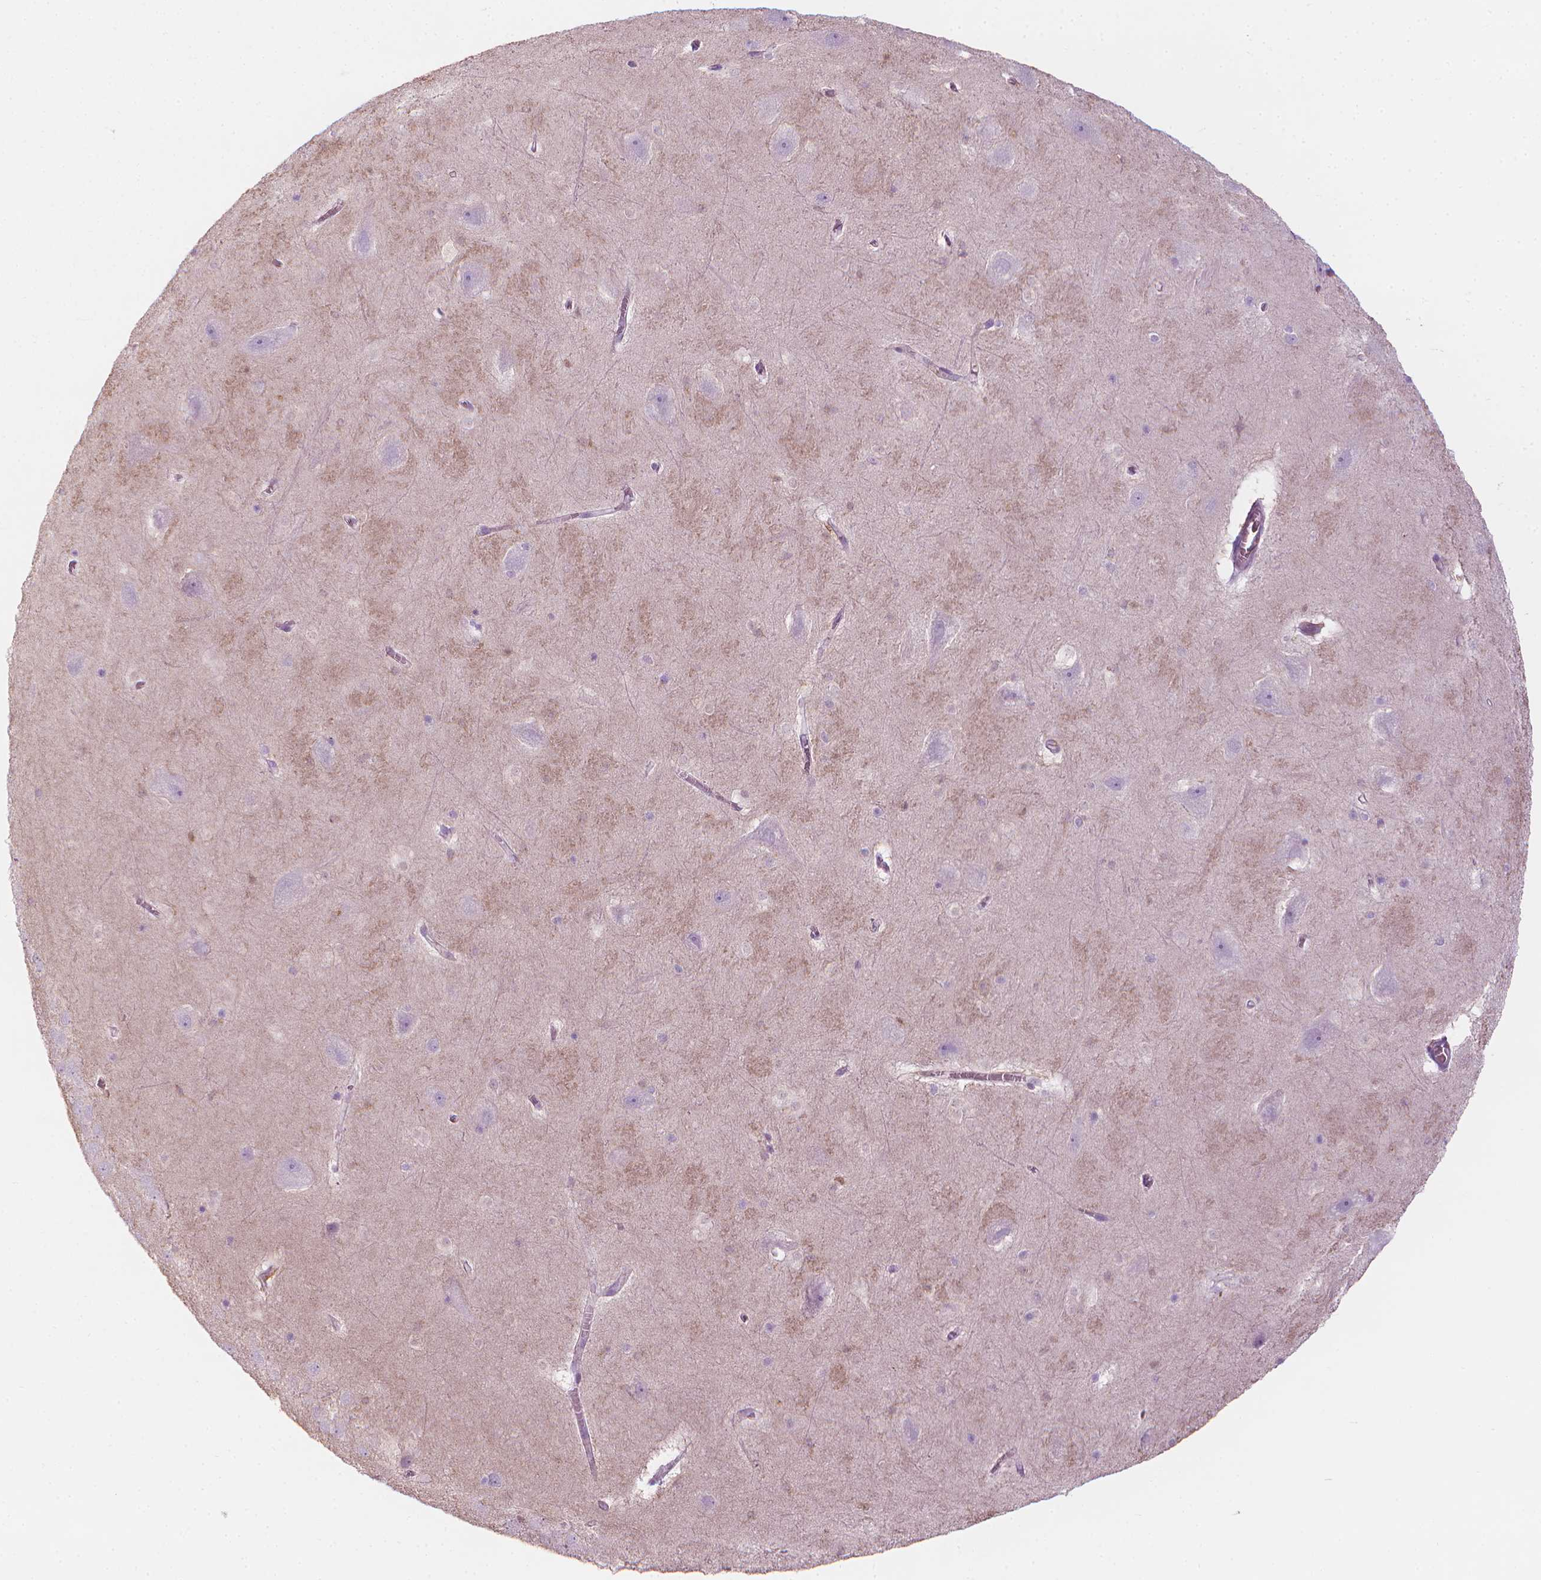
{"staining": {"intensity": "negative", "quantity": "none", "location": "none"}, "tissue": "hippocampus", "cell_type": "Glial cells", "image_type": "normal", "snomed": [{"axis": "morphology", "description": "Normal tissue, NOS"}, {"axis": "topography", "description": "Hippocampus"}], "caption": "A high-resolution photomicrograph shows IHC staining of unremarkable hippocampus, which displays no significant positivity in glial cells.", "gene": "SHMT1", "patient": {"sex": "male", "age": 45}}